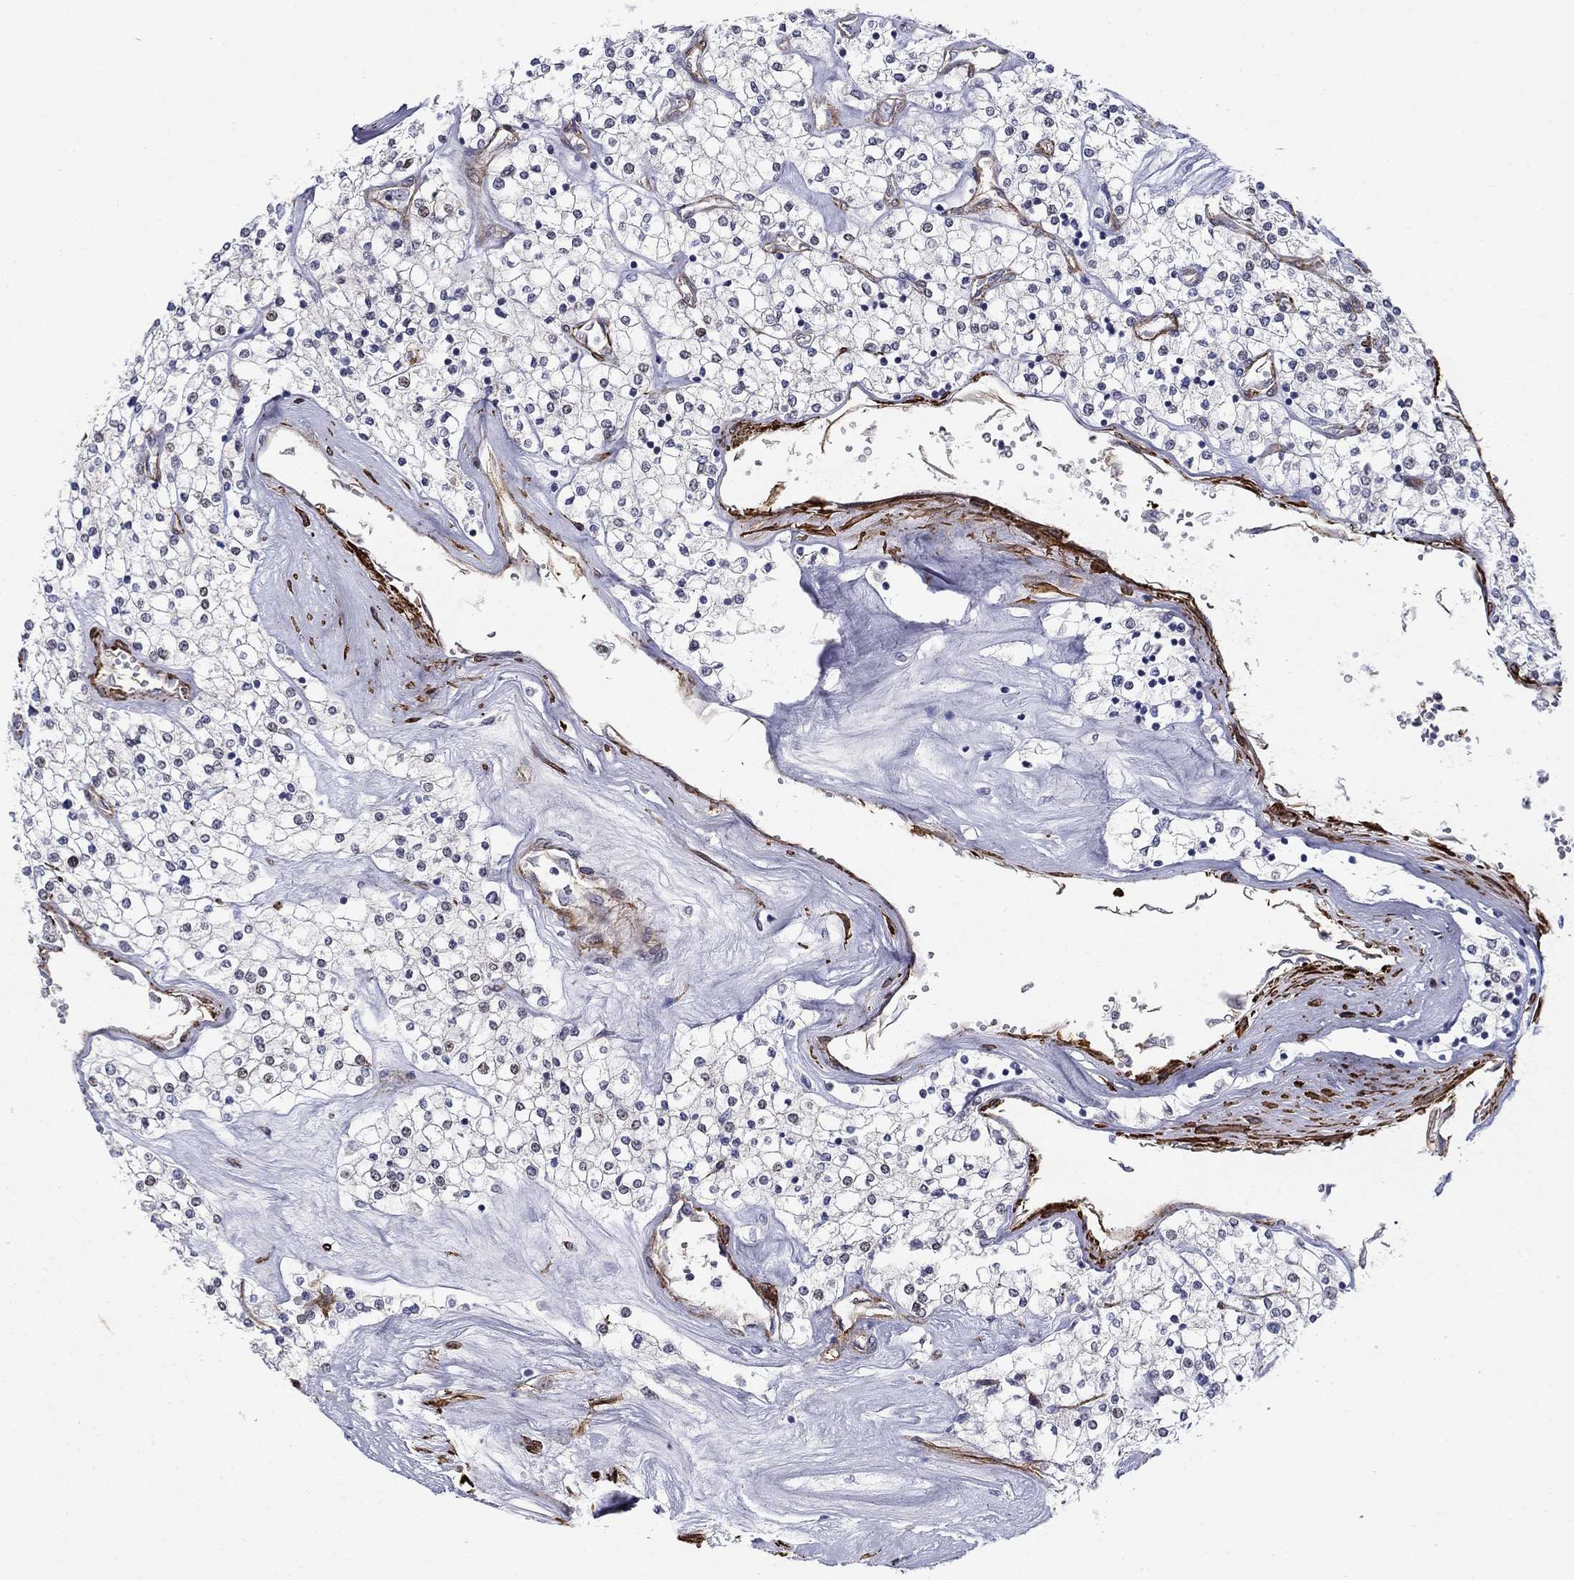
{"staining": {"intensity": "negative", "quantity": "none", "location": "none"}, "tissue": "renal cancer", "cell_type": "Tumor cells", "image_type": "cancer", "snomed": [{"axis": "morphology", "description": "Adenocarcinoma, NOS"}, {"axis": "topography", "description": "Kidney"}], "caption": "Renal adenocarcinoma was stained to show a protein in brown. There is no significant positivity in tumor cells.", "gene": "KRBA1", "patient": {"sex": "male", "age": 80}}